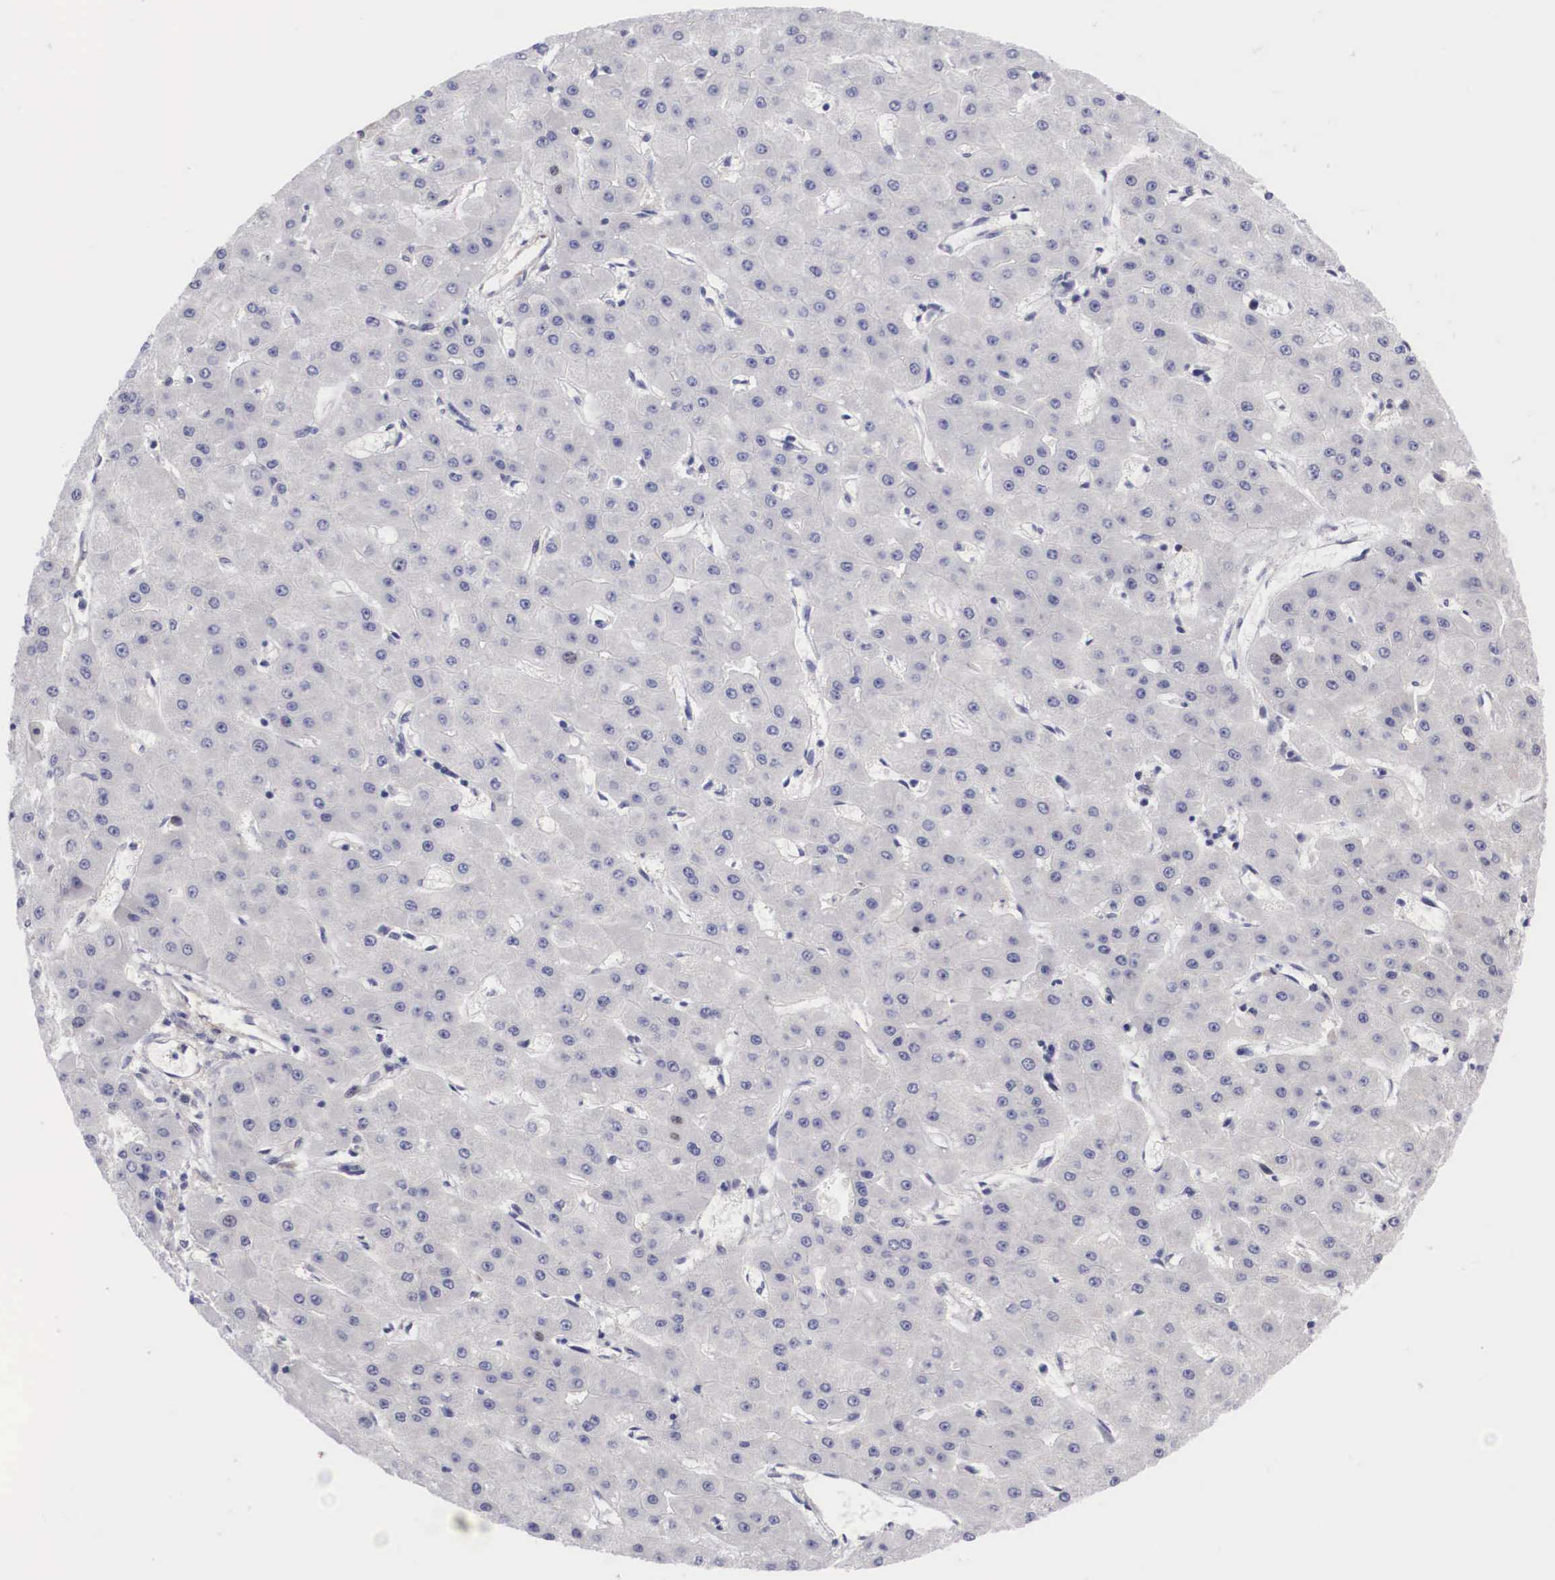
{"staining": {"intensity": "negative", "quantity": "none", "location": "none"}, "tissue": "liver cancer", "cell_type": "Tumor cells", "image_type": "cancer", "snomed": [{"axis": "morphology", "description": "Carcinoma, Hepatocellular, NOS"}, {"axis": "topography", "description": "Liver"}], "caption": "This is a image of immunohistochemistry (IHC) staining of hepatocellular carcinoma (liver), which shows no positivity in tumor cells. (Immunohistochemistry (ihc), brightfield microscopy, high magnification).", "gene": "MAST4", "patient": {"sex": "female", "age": 52}}